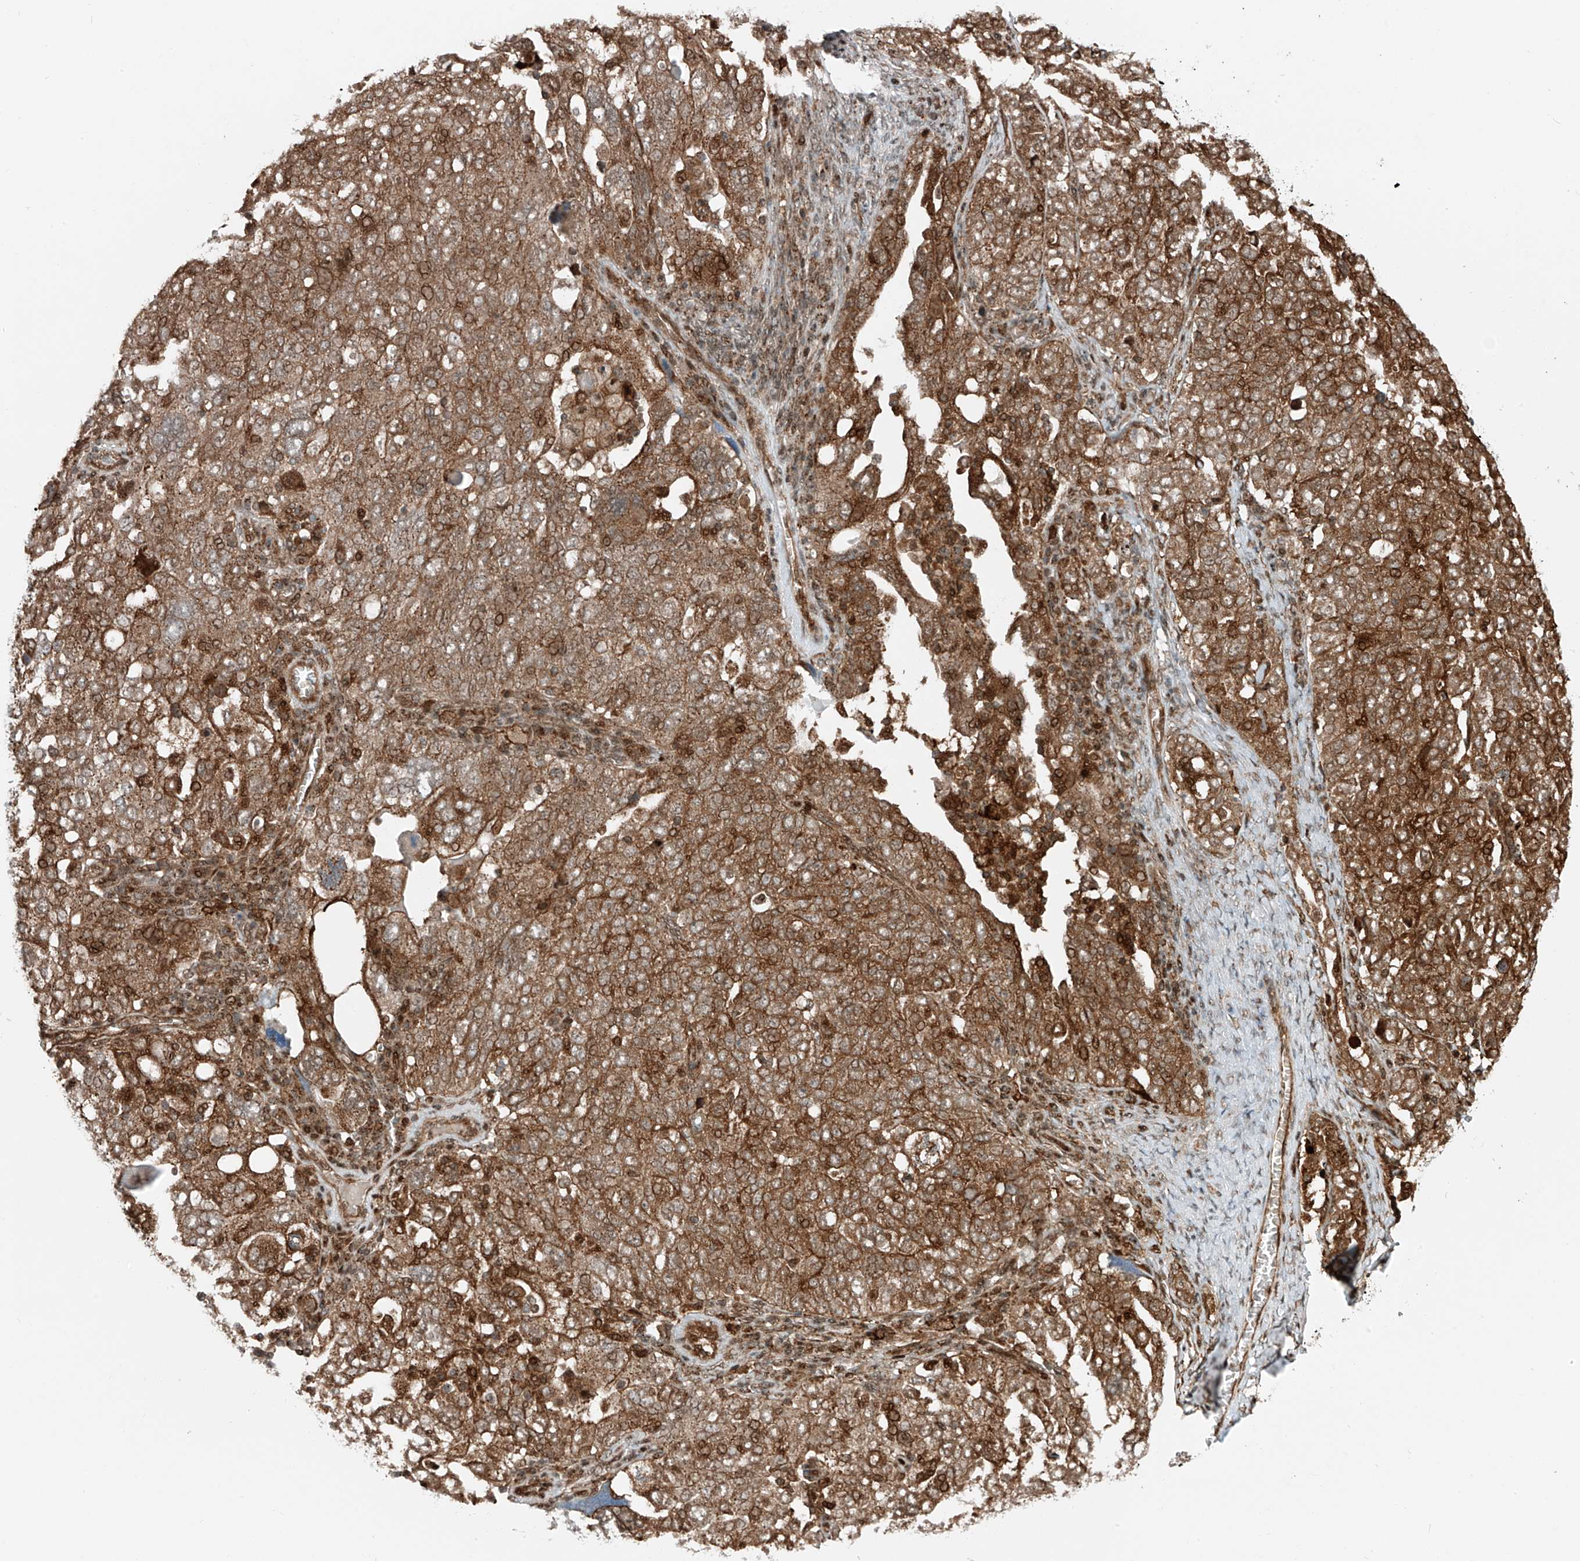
{"staining": {"intensity": "strong", "quantity": ">75%", "location": "cytoplasmic/membranous"}, "tissue": "ovarian cancer", "cell_type": "Tumor cells", "image_type": "cancer", "snomed": [{"axis": "morphology", "description": "Carcinoma, endometroid"}, {"axis": "topography", "description": "Ovary"}], "caption": "An immunohistochemistry (IHC) photomicrograph of tumor tissue is shown. Protein staining in brown labels strong cytoplasmic/membranous positivity in ovarian cancer within tumor cells. (DAB (3,3'-diaminobenzidine) IHC, brown staining for protein, blue staining for nuclei).", "gene": "USP48", "patient": {"sex": "female", "age": 62}}